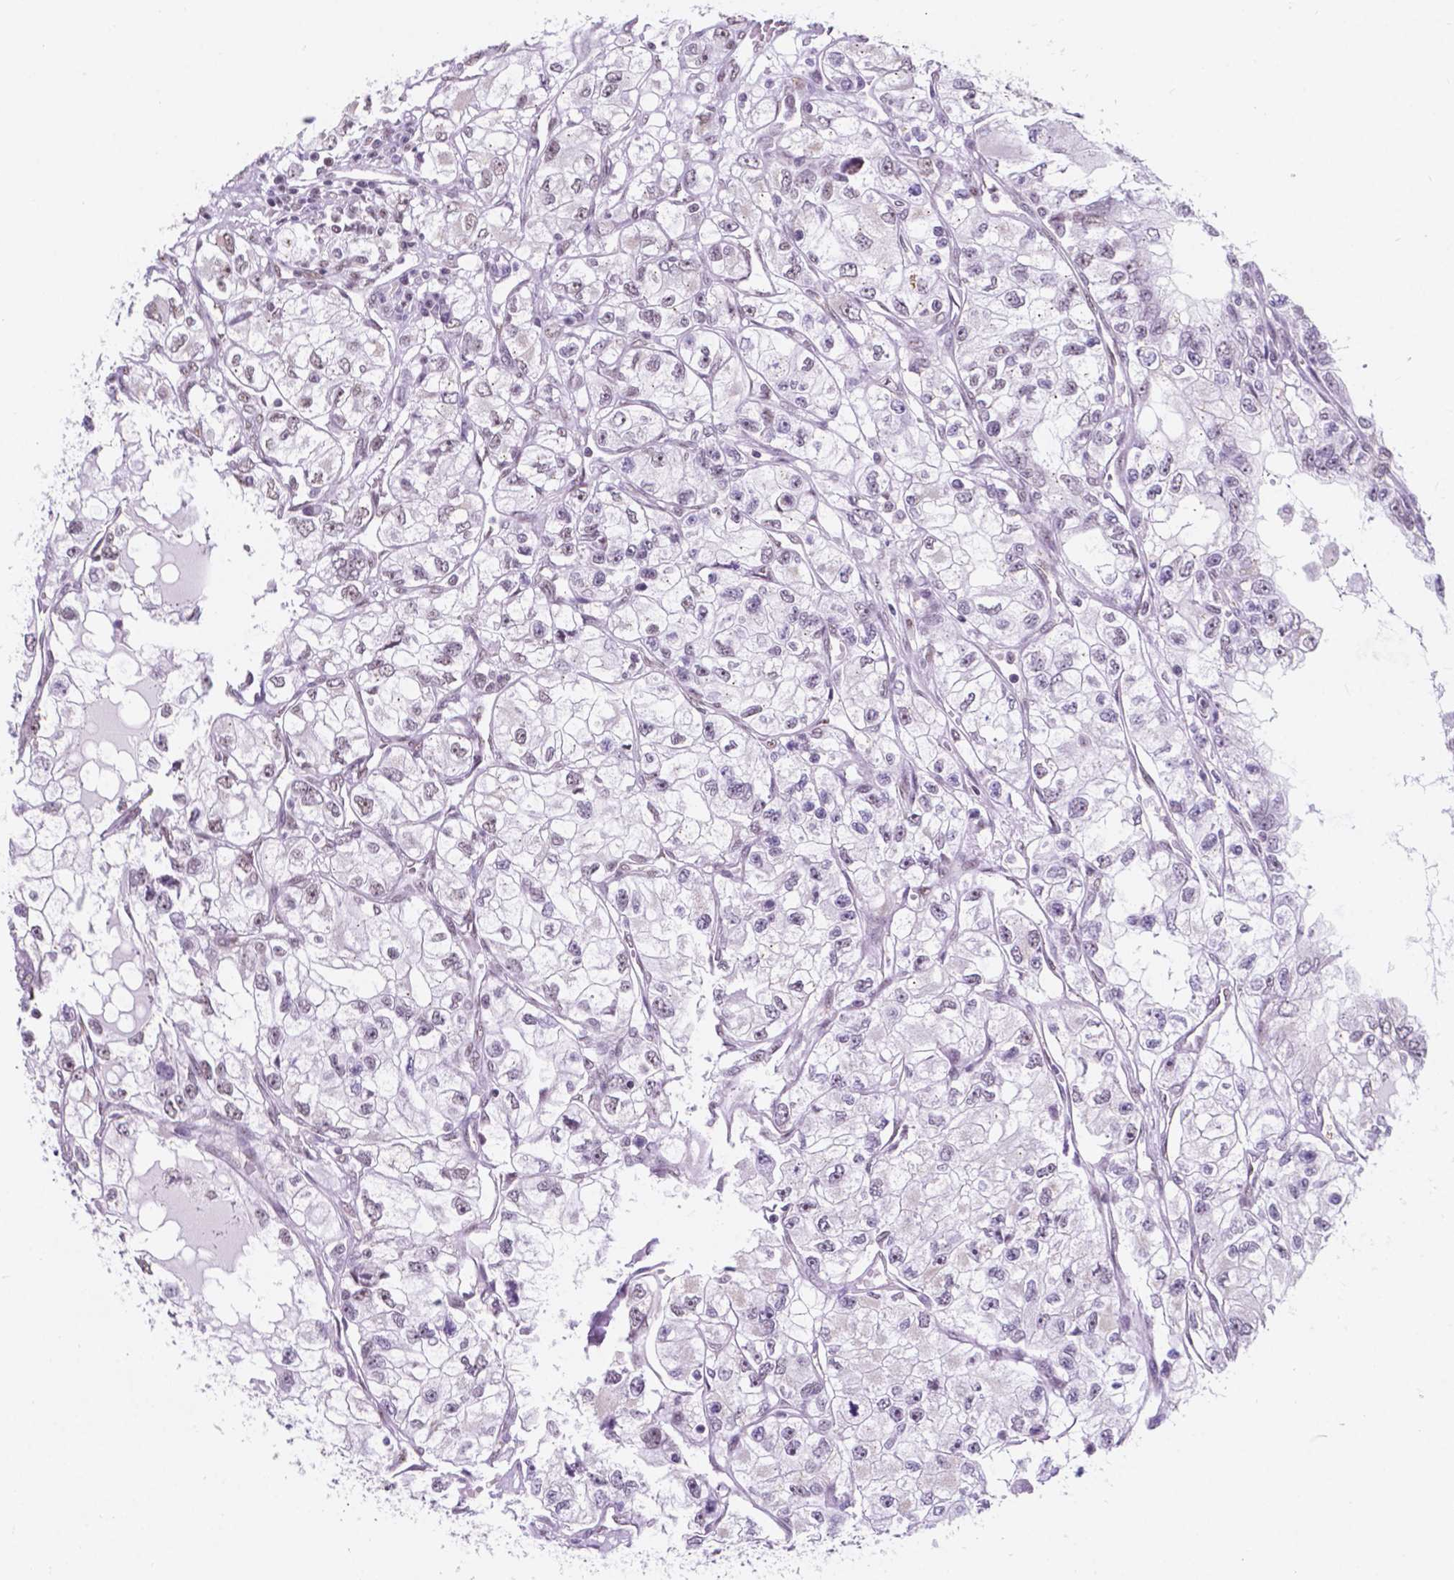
{"staining": {"intensity": "negative", "quantity": "none", "location": "none"}, "tissue": "renal cancer", "cell_type": "Tumor cells", "image_type": "cancer", "snomed": [{"axis": "morphology", "description": "Adenocarcinoma, NOS"}, {"axis": "topography", "description": "Kidney"}], "caption": "The image reveals no staining of tumor cells in renal cancer. (Brightfield microscopy of DAB IHC at high magnification).", "gene": "BCAS2", "patient": {"sex": "female", "age": 59}}